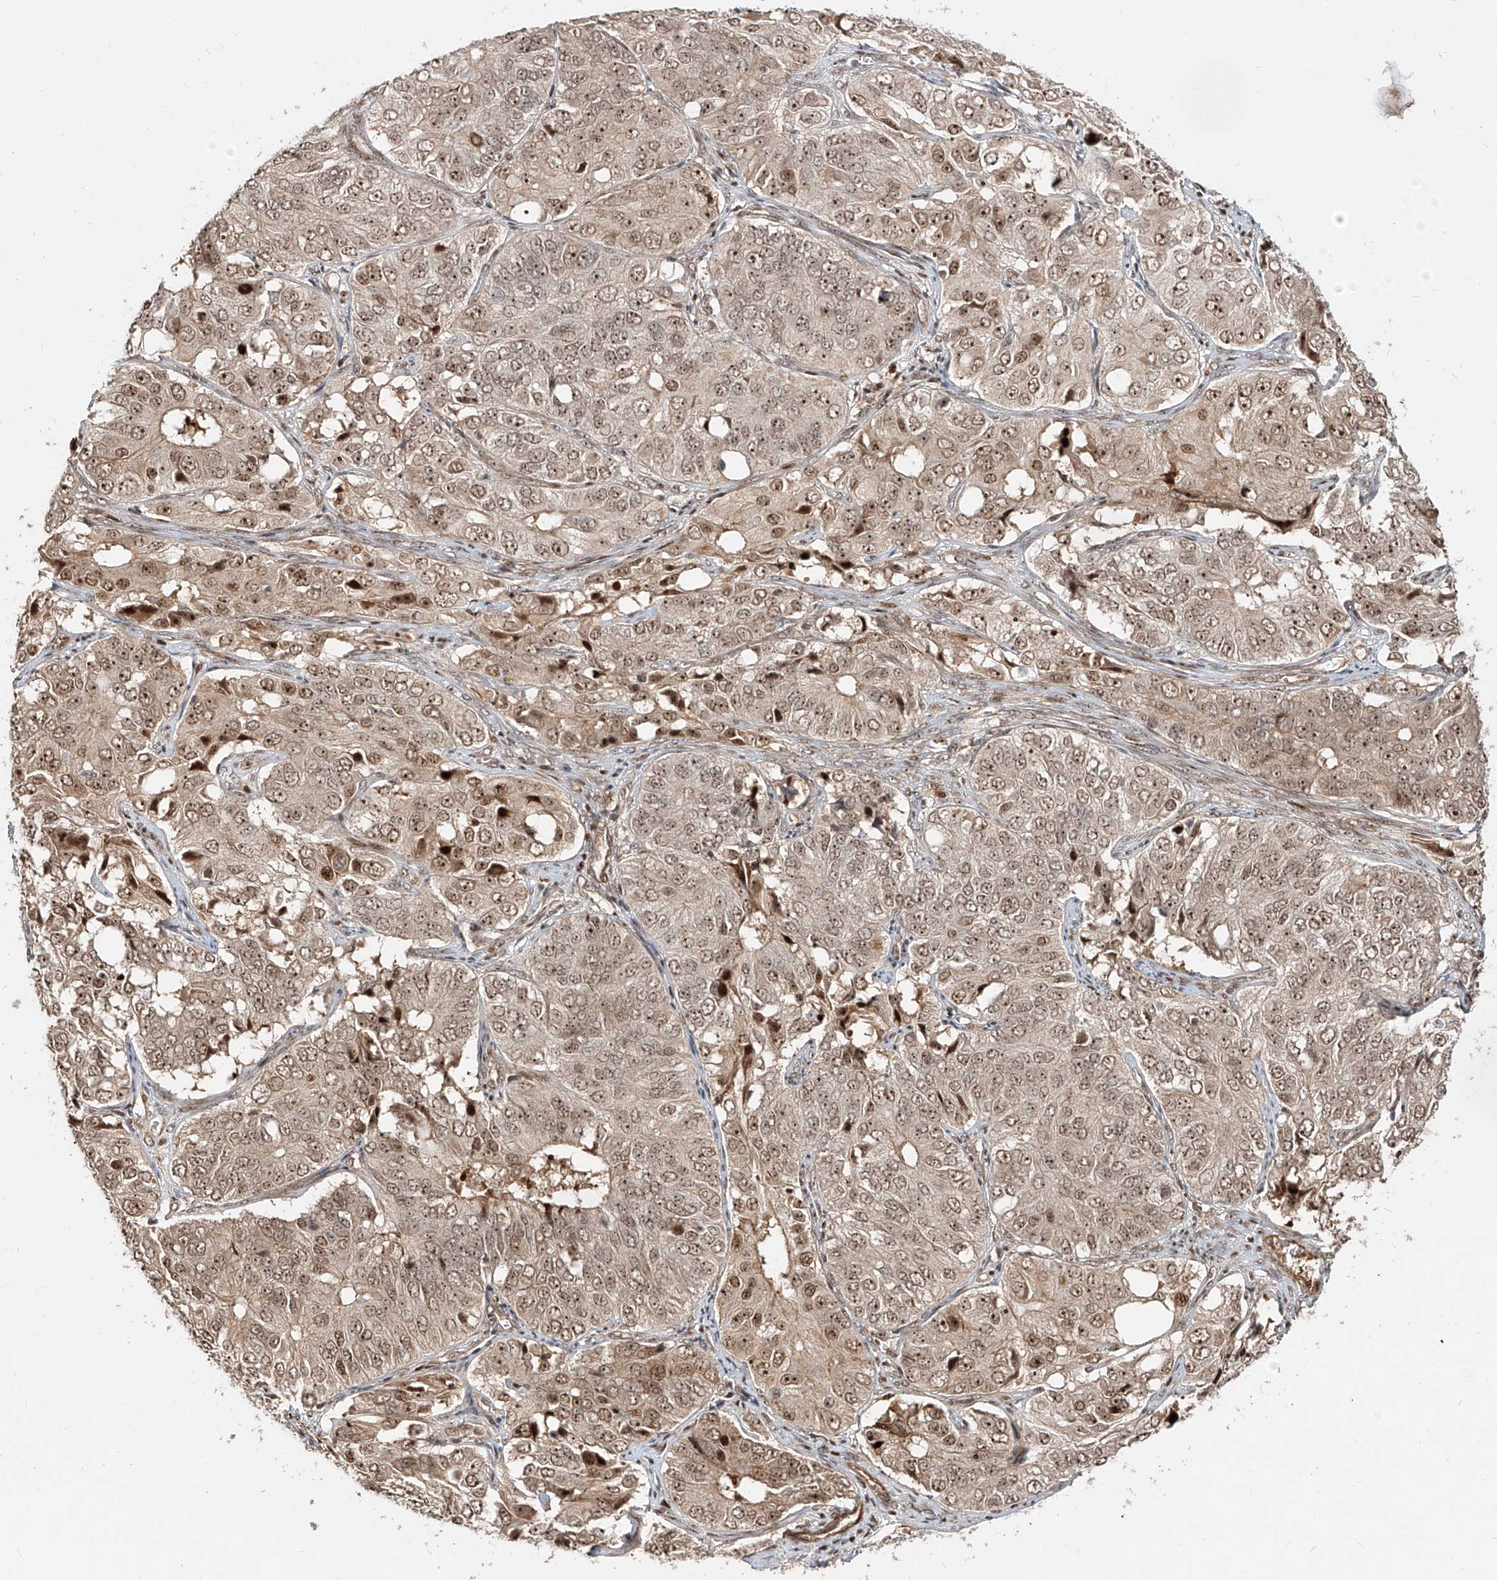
{"staining": {"intensity": "moderate", "quantity": ">75%", "location": "nuclear"}, "tissue": "ovarian cancer", "cell_type": "Tumor cells", "image_type": "cancer", "snomed": [{"axis": "morphology", "description": "Carcinoma, endometroid"}, {"axis": "topography", "description": "Ovary"}], "caption": "Ovarian cancer (endometroid carcinoma) tissue displays moderate nuclear positivity in approximately >75% of tumor cells, visualized by immunohistochemistry. Using DAB (3,3'-diaminobenzidine) (brown) and hematoxylin (blue) stains, captured at high magnification using brightfield microscopy.", "gene": "ZNF710", "patient": {"sex": "female", "age": 51}}